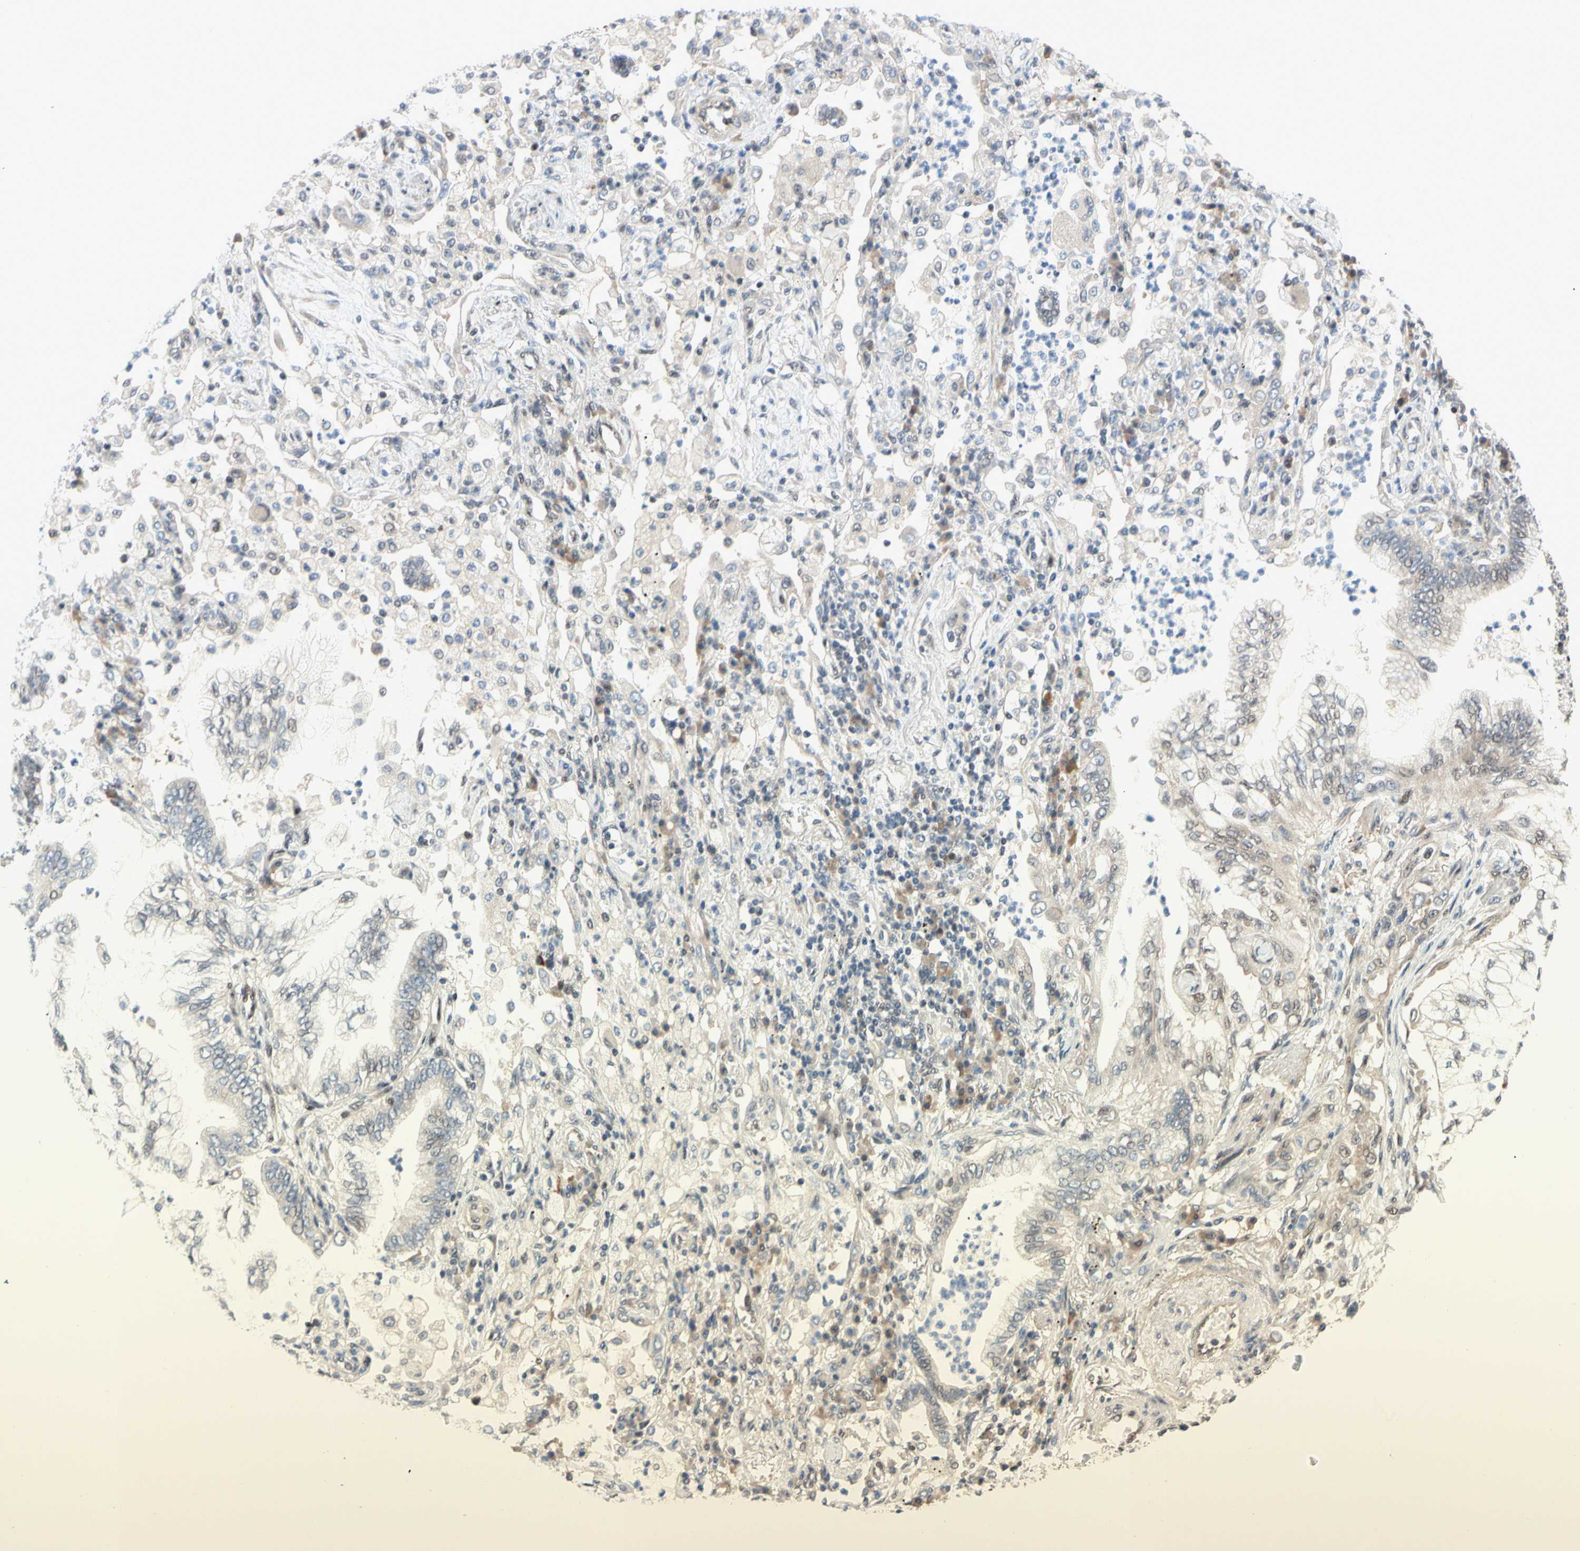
{"staining": {"intensity": "negative", "quantity": "none", "location": "none"}, "tissue": "lung cancer", "cell_type": "Tumor cells", "image_type": "cancer", "snomed": [{"axis": "morphology", "description": "Normal tissue, NOS"}, {"axis": "morphology", "description": "Adenocarcinoma, NOS"}, {"axis": "topography", "description": "Bronchus"}, {"axis": "topography", "description": "Lung"}], "caption": "High magnification brightfield microscopy of lung cancer (adenocarcinoma) stained with DAB (3,3'-diaminobenzidine) (brown) and counterstained with hematoxylin (blue): tumor cells show no significant expression. The staining is performed using DAB brown chromogen with nuclei counter-stained in using hematoxylin.", "gene": "TAF4", "patient": {"sex": "female", "age": 70}}